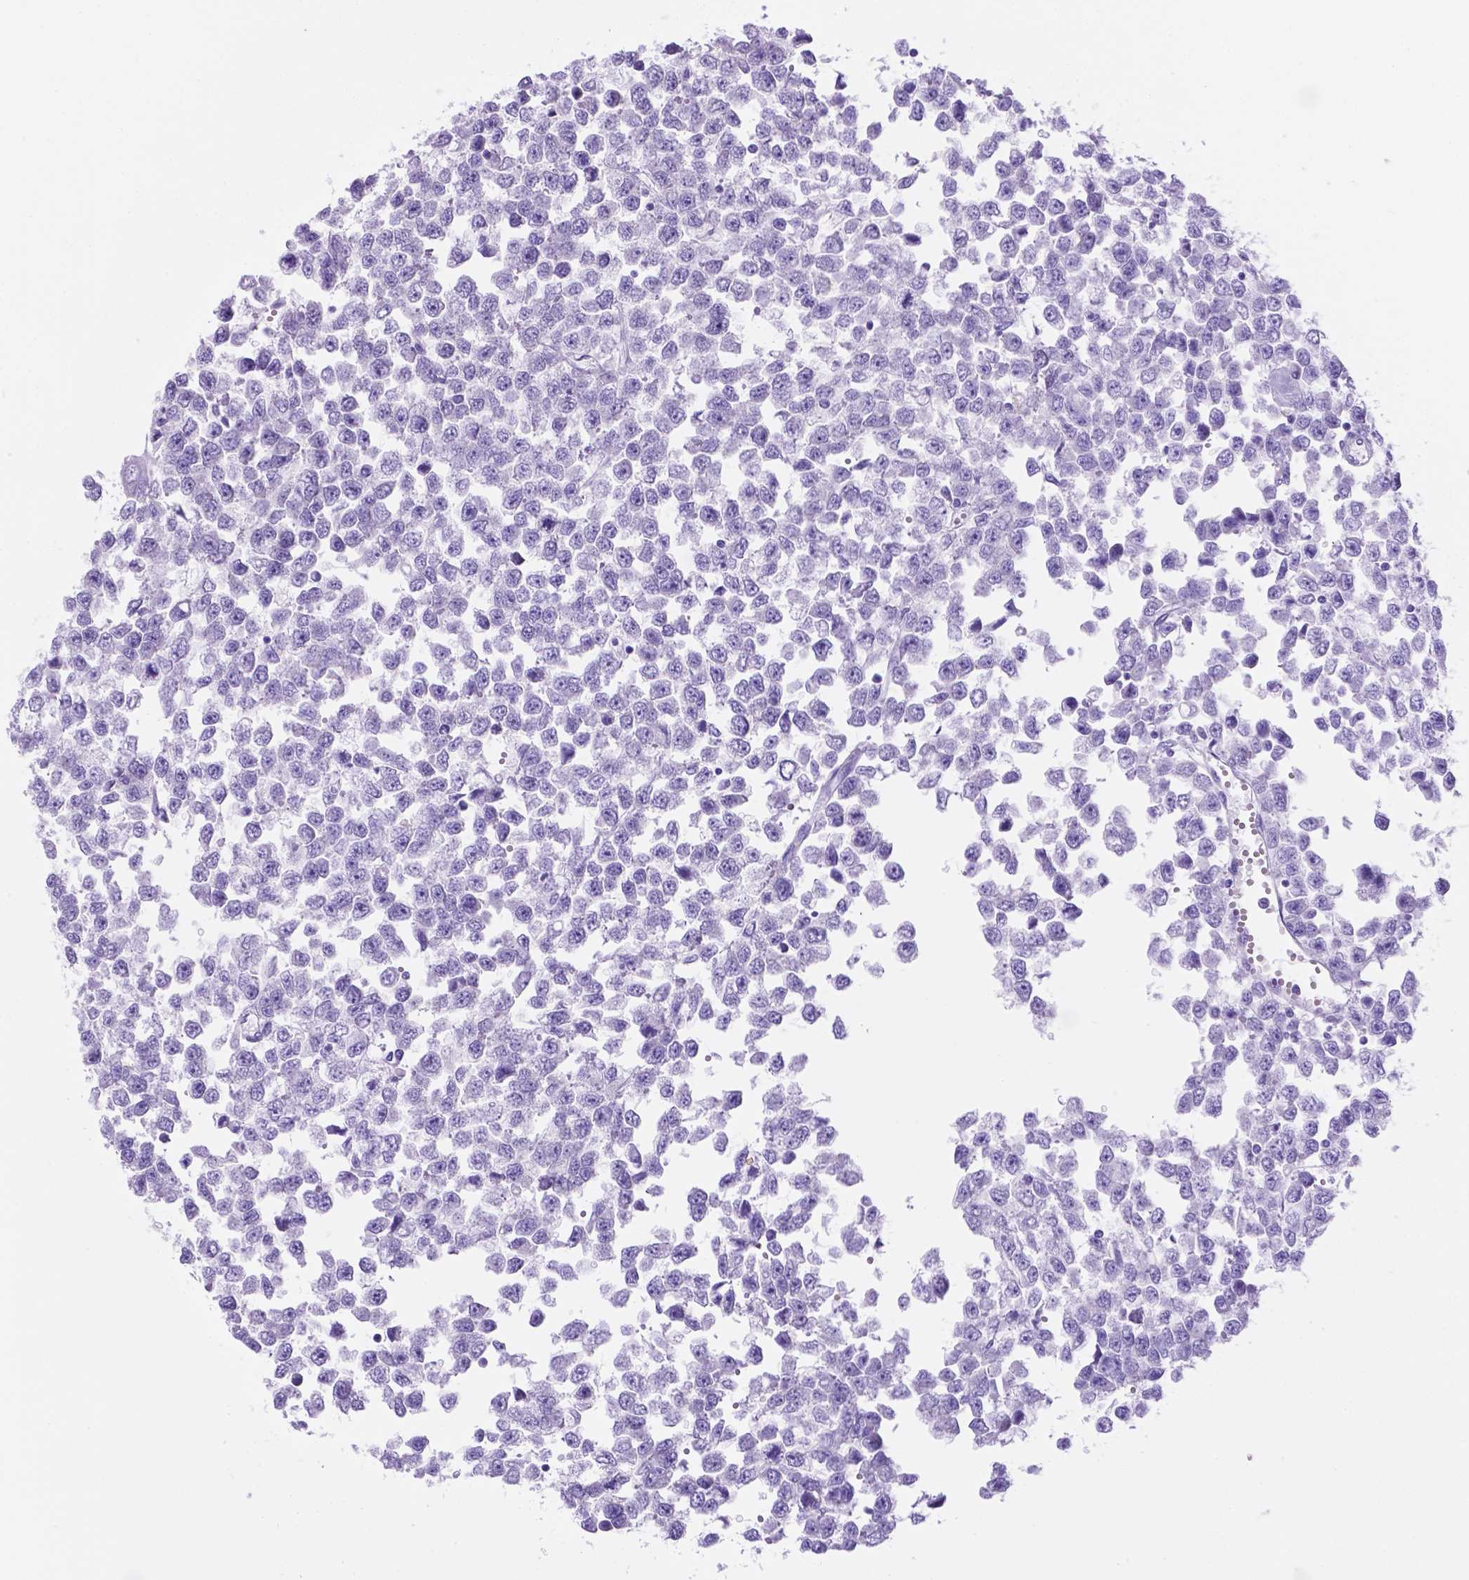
{"staining": {"intensity": "negative", "quantity": "none", "location": "none"}, "tissue": "testis cancer", "cell_type": "Tumor cells", "image_type": "cancer", "snomed": [{"axis": "morphology", "description": "Normal tissue, NOS"}, {"axis": "morphology", "description": "Seminoma, NOS"}, {"axis": "topography", "description": "Testis"}, {"axis": "topography", "description": "Epididymis"}], "caption": "There is no significant staining in tumor cells of testis cancer.", "gene": "TMEM210", "patient": {"sex": "male", "age": 34}}